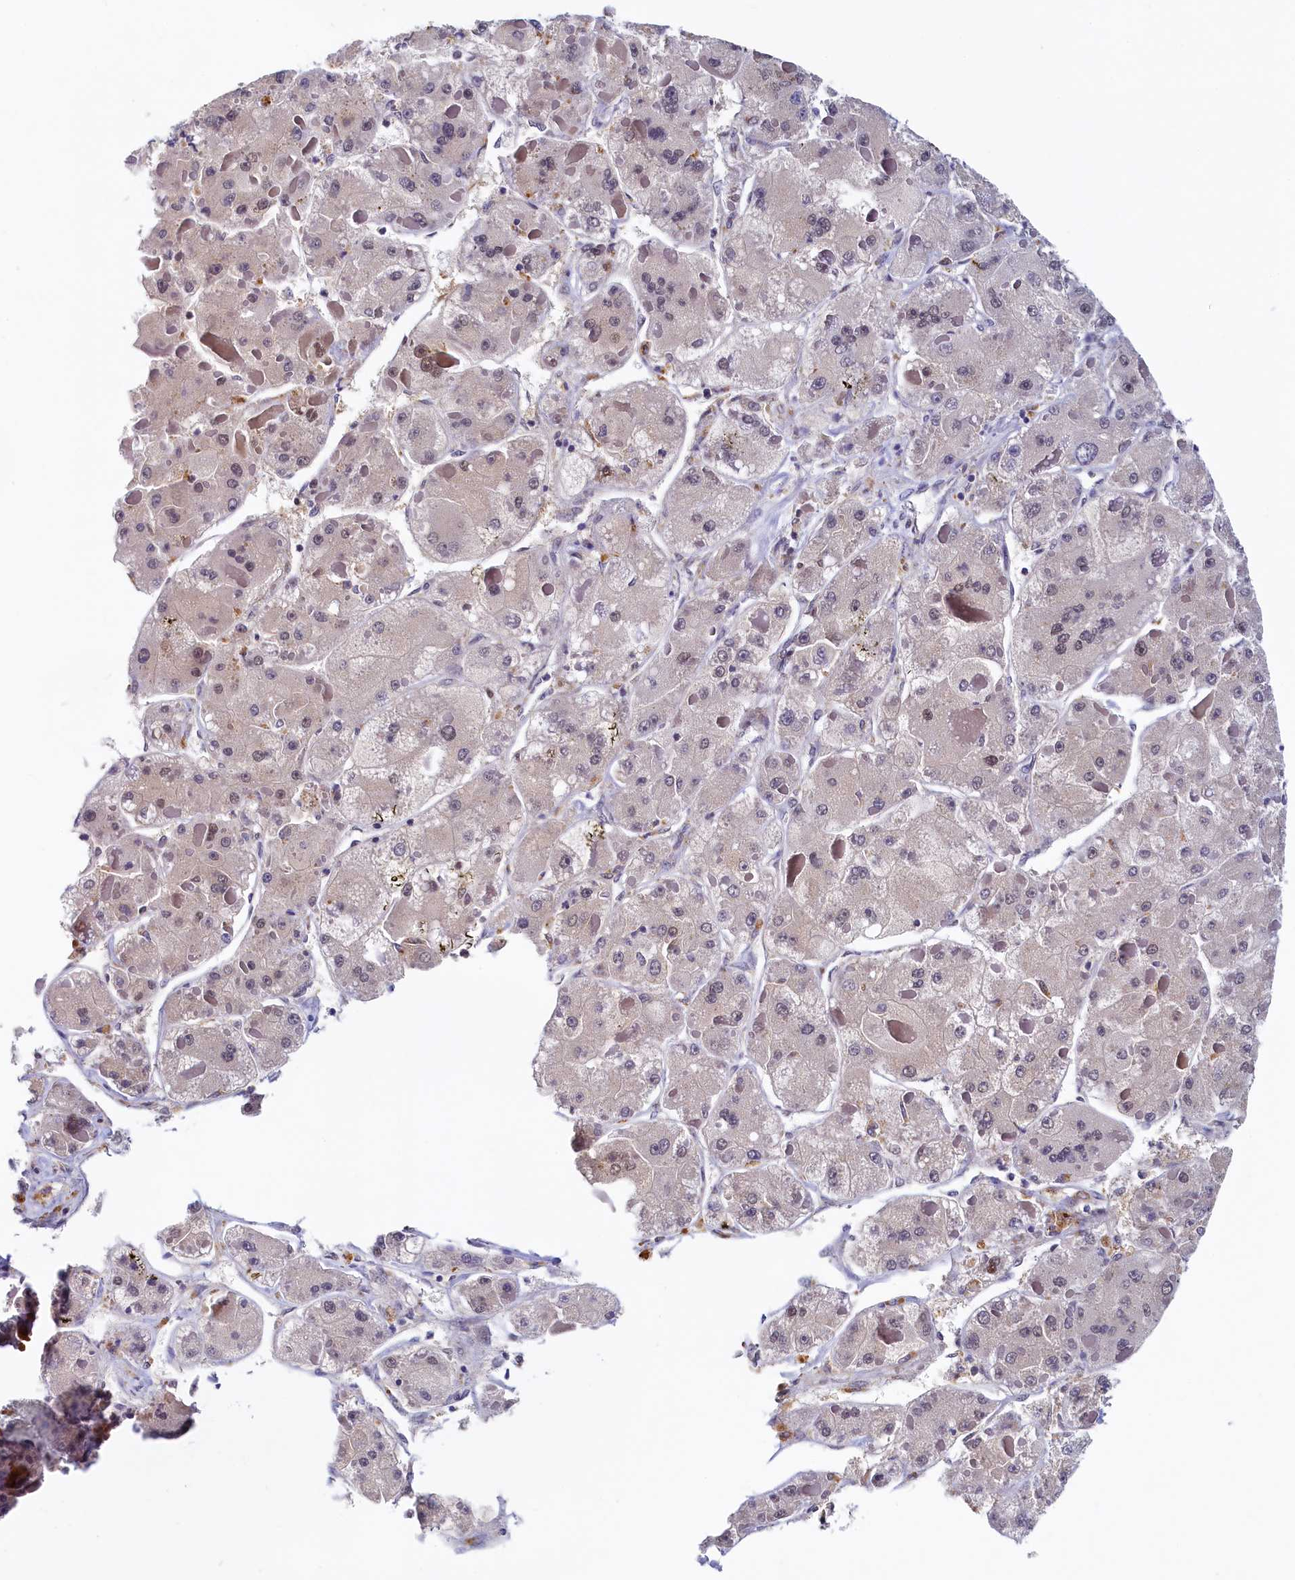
{"staining": {"intensity": "negative", "quantity": "none", "location": "none"}, "tissue": "liver cancer", "cell_type": "Tumor cells", "image_type": "cancer", "snomed": [{"axis": "morphology", "description": "Carcinoma, Hepatocellular, NOS"}, {"axis": "topography", "description": "Liver"}], "caption": "Liver hepatocellular carcinoma was stained to show a protein in brown. There is no significant staining in tumor cells.", "gene": "PAAF1", "patient": {"sex": "female", "age": 73}}